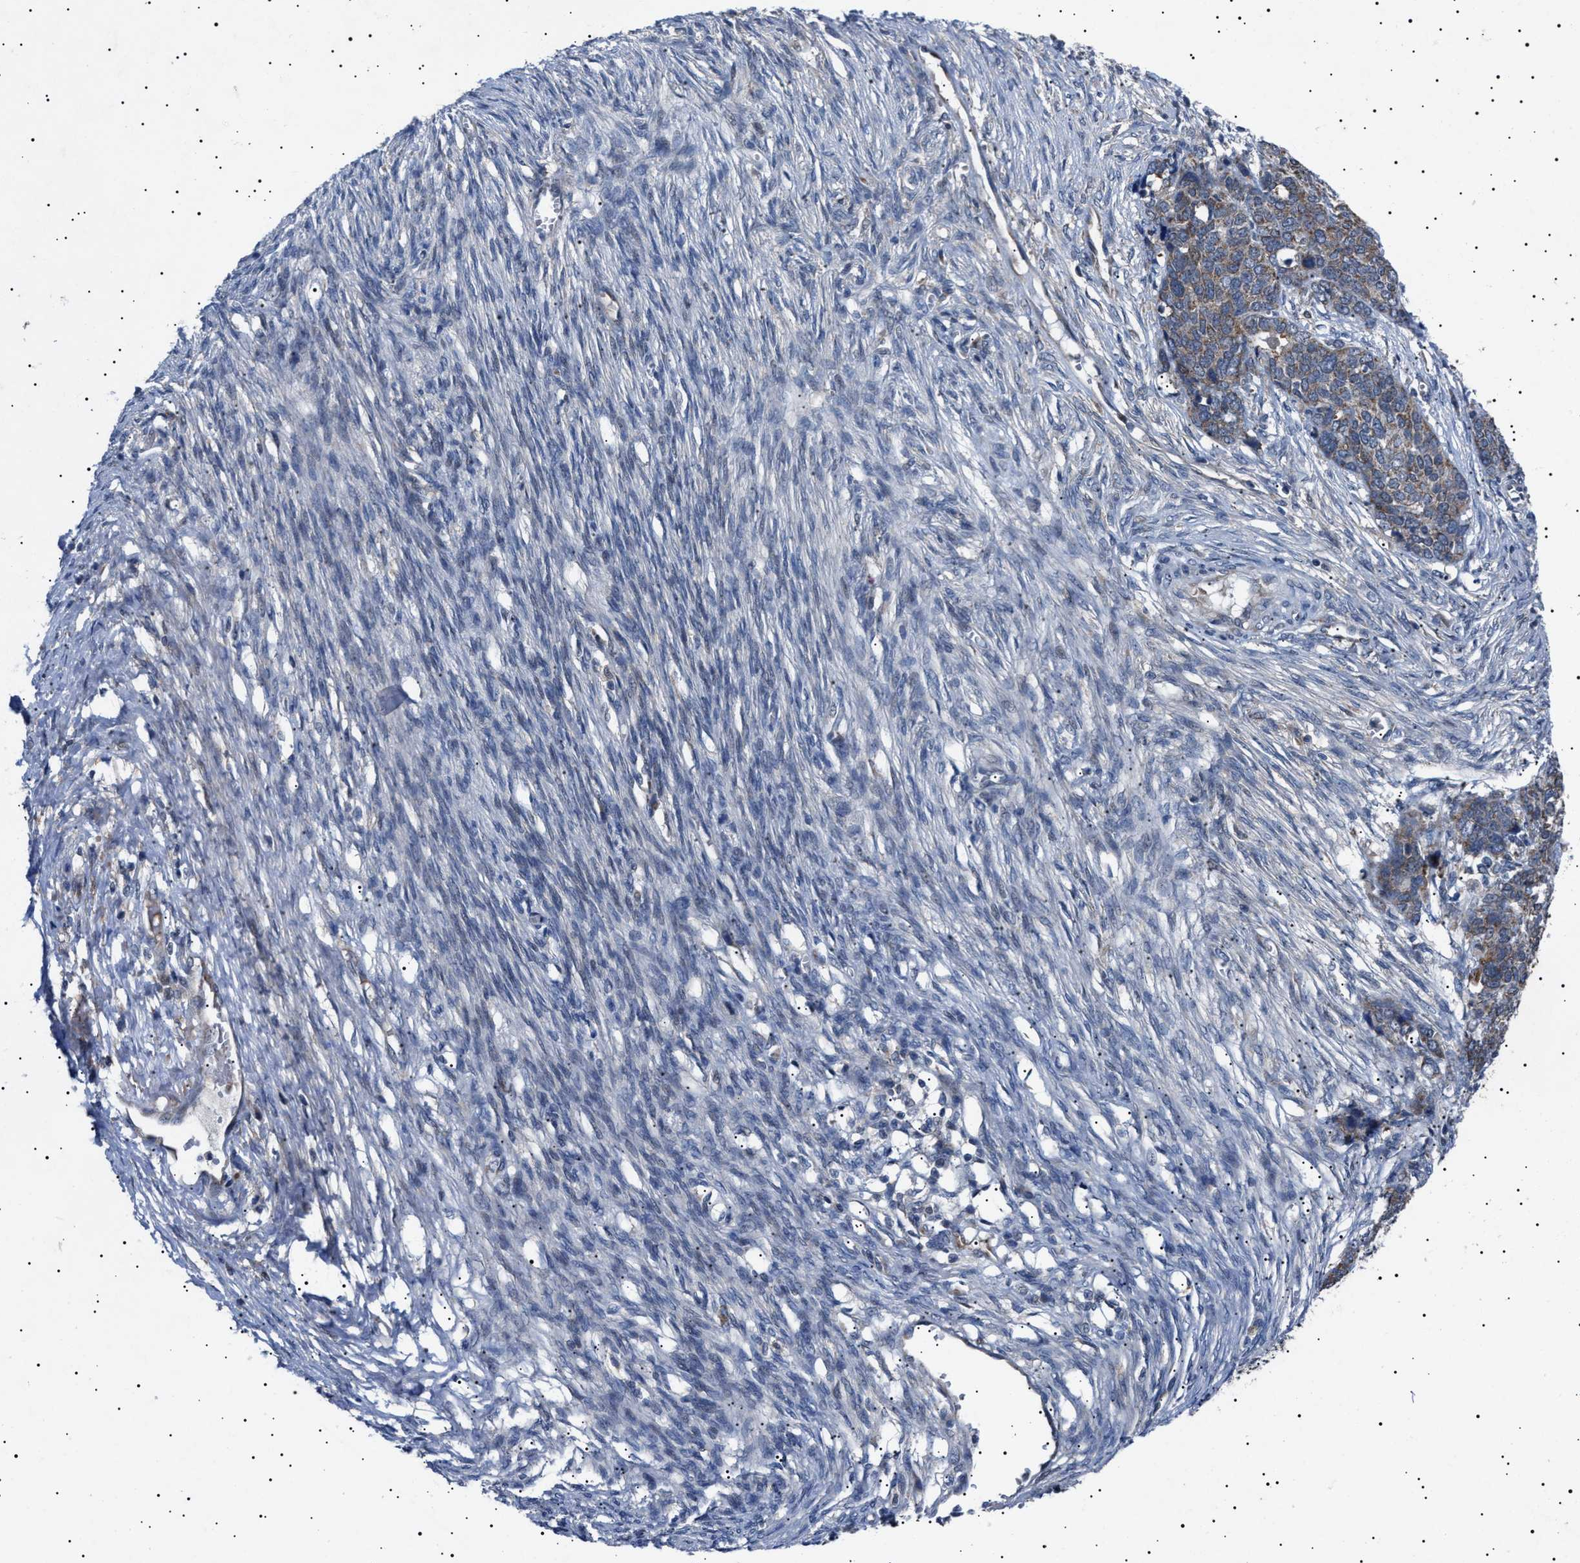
{"staining": {"intensity": "weak", "quantity": ">75%", "location": "cytoplasmic/membranous"}, "tissue": "ovarian cancer", "cell_type": "Tumor cells", "image_type": "cancer", "snomed": [{"axis": "morphology", "description": "Cystadenocarcinoma, serous, NOS"}, {"axis": "topography", "description": "Ovary"}], "caption": "High-magnification brightfield microscopy of ovarian cancer (serous cystadenocarcinoma) stained with DAB (brown) and counterstained with hematoxylin (blue). tumor cells exhibit weak cytoplasmic/membranous staining is identified in approximately>75% of cells. Nuclei are stained in blue.", "gene": "PTRH1", "patient": {"sex": "female", "age": 44}}